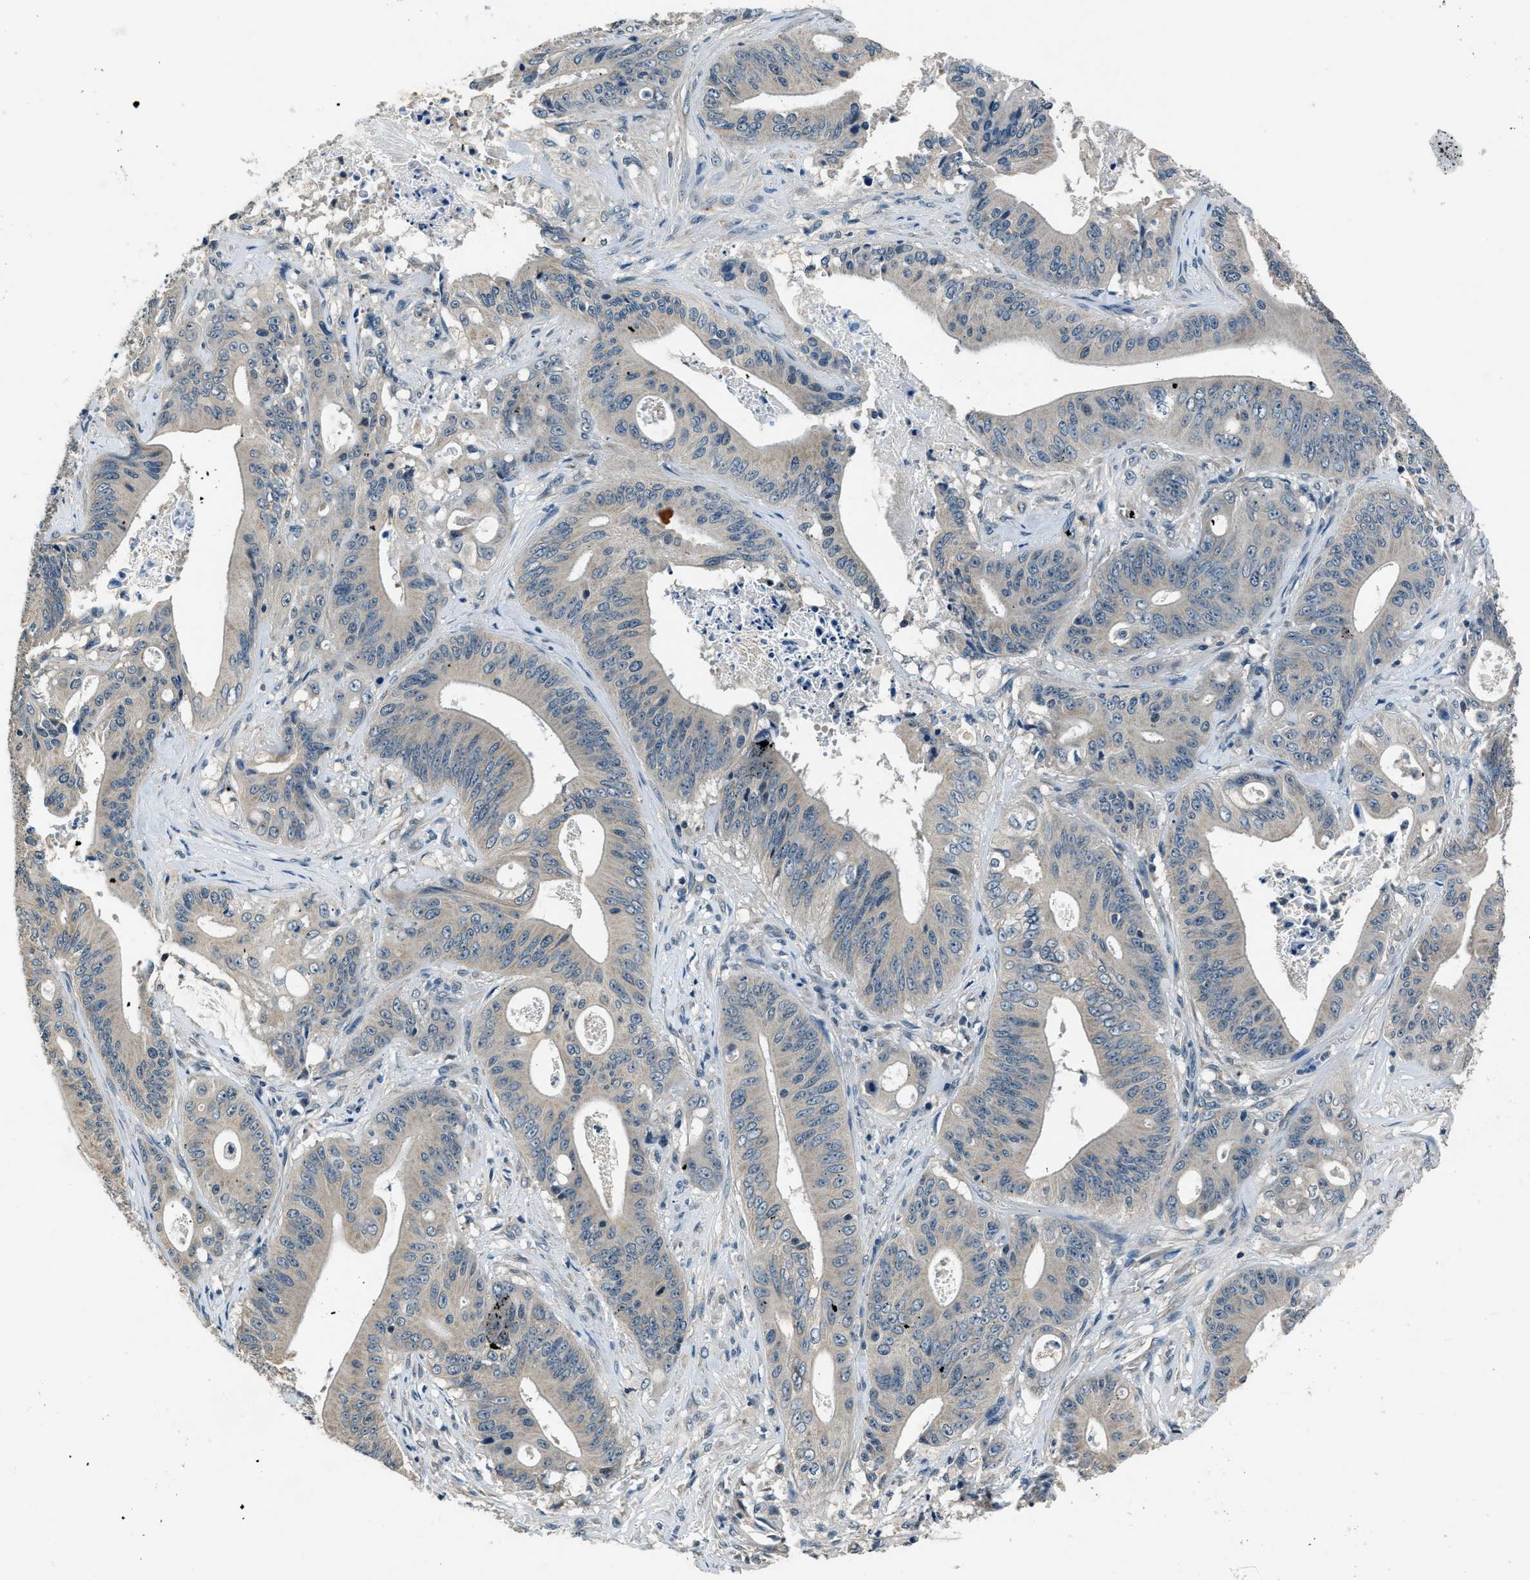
{"staining": {"intensity": "negative", "quantity": "none", "location": "none"}, "tissue": "pancreatic cancer", "cell_type": "Tumor cells", "image_type": "cancer", "snomed": [{"axis": "morphology", "description": "Normal tissue, NOS"}, {"axis": "topography", "description": "Lymph node"}], "caption": "A photomicrograph of human pancreatic cancer is negative for staining in tumor cells.", "gene": "NME8", "patient": {"sex": "male", "age": 62}}